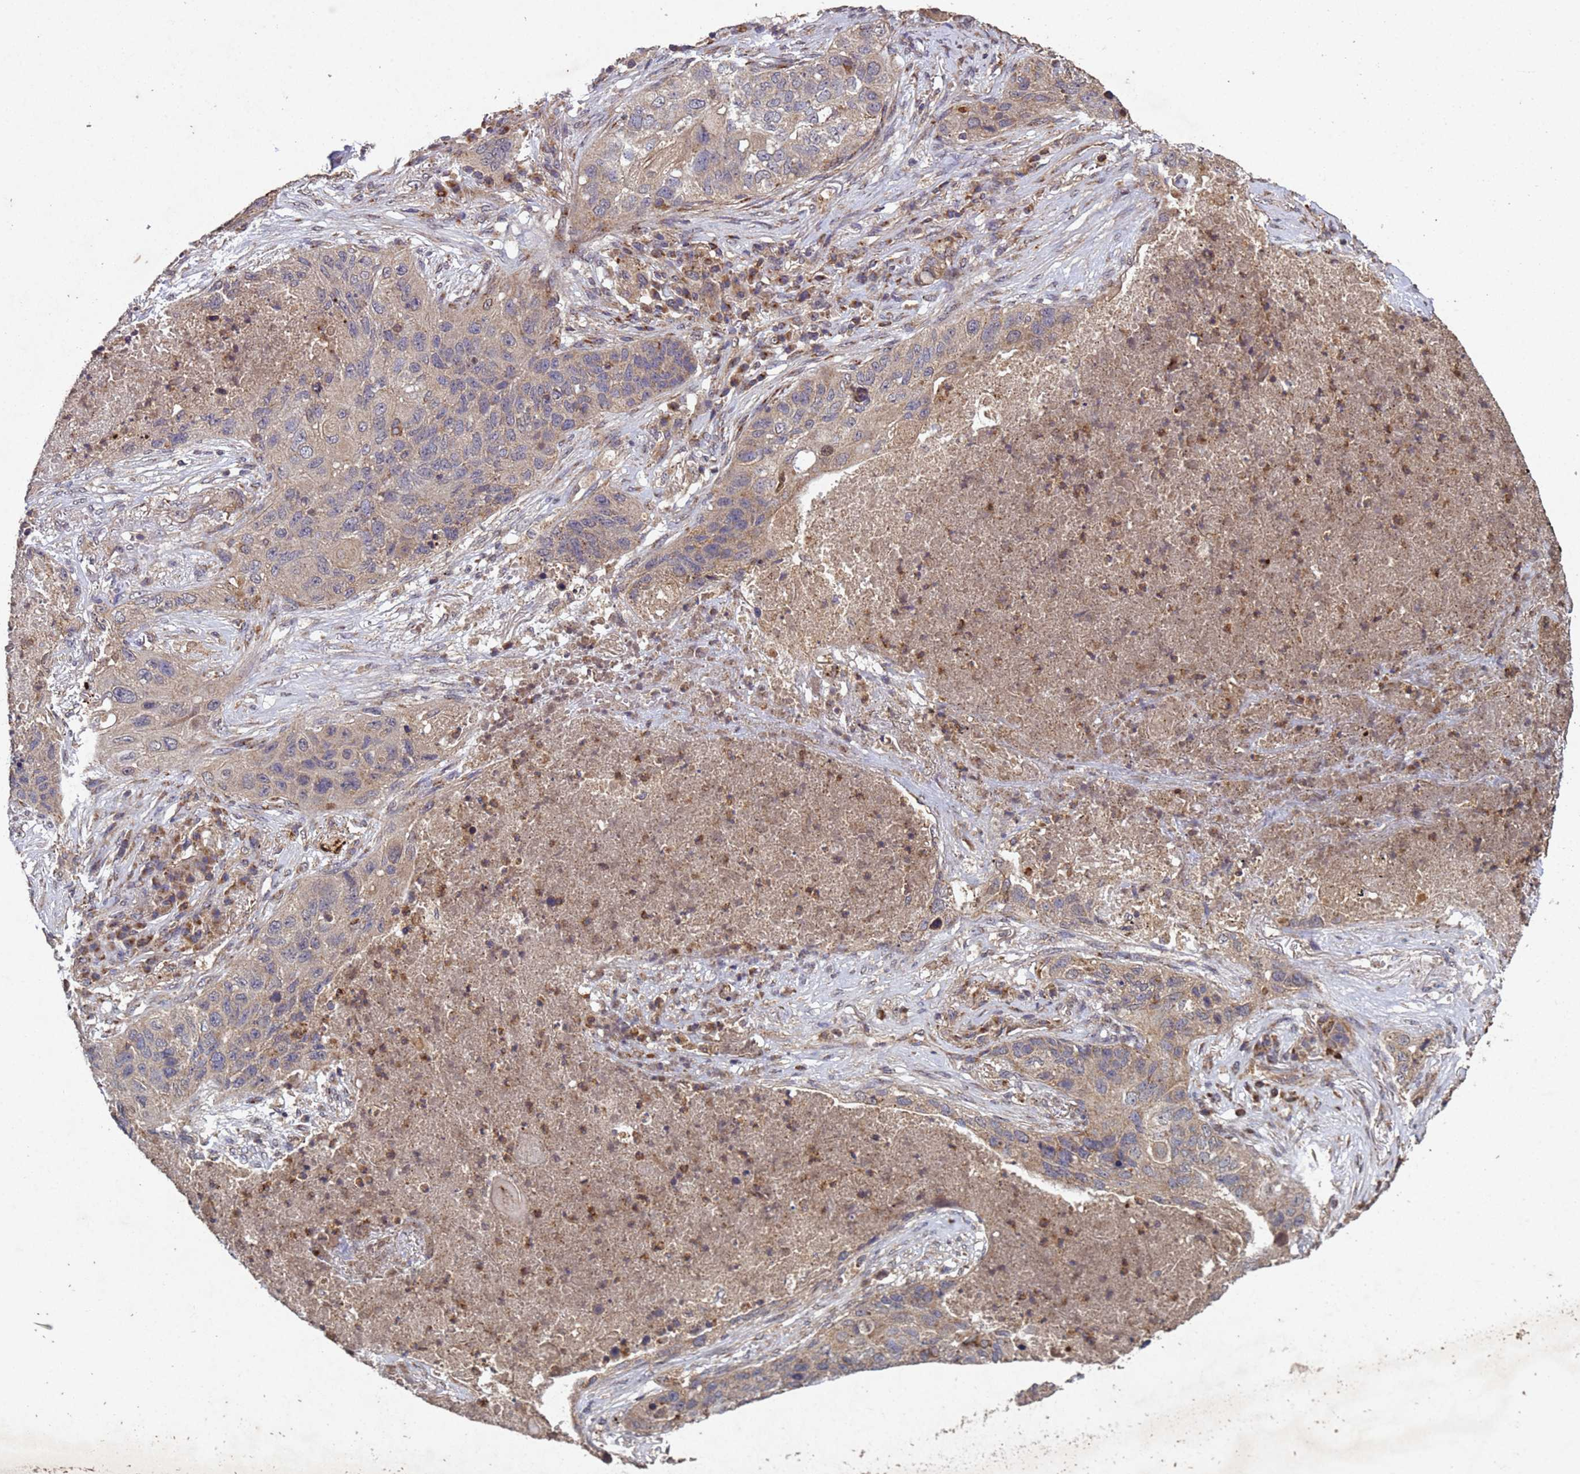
{"staining": {"intensity": "weak", "quantity": ">75%", "location": "cytoplasmic/membranous"}, "tissue": "lung cancer", "cell_type": "Tumor cells", "image_type": "cancer", "snomed": [{"axis": "morphology", "description": "Squamous cell carcinoma, NOS"}, {"axis": "topography", "description": "Lung"}], "caption": "Approximately >75% of tumor cells in squamous cell carcinoma (lung) show weak cytoplasmic/membranous protein staining as visualized by brown immunohistochemical staining.", "gene": "FASTKD1", "patient": {"sex": "female", "age": 63}}